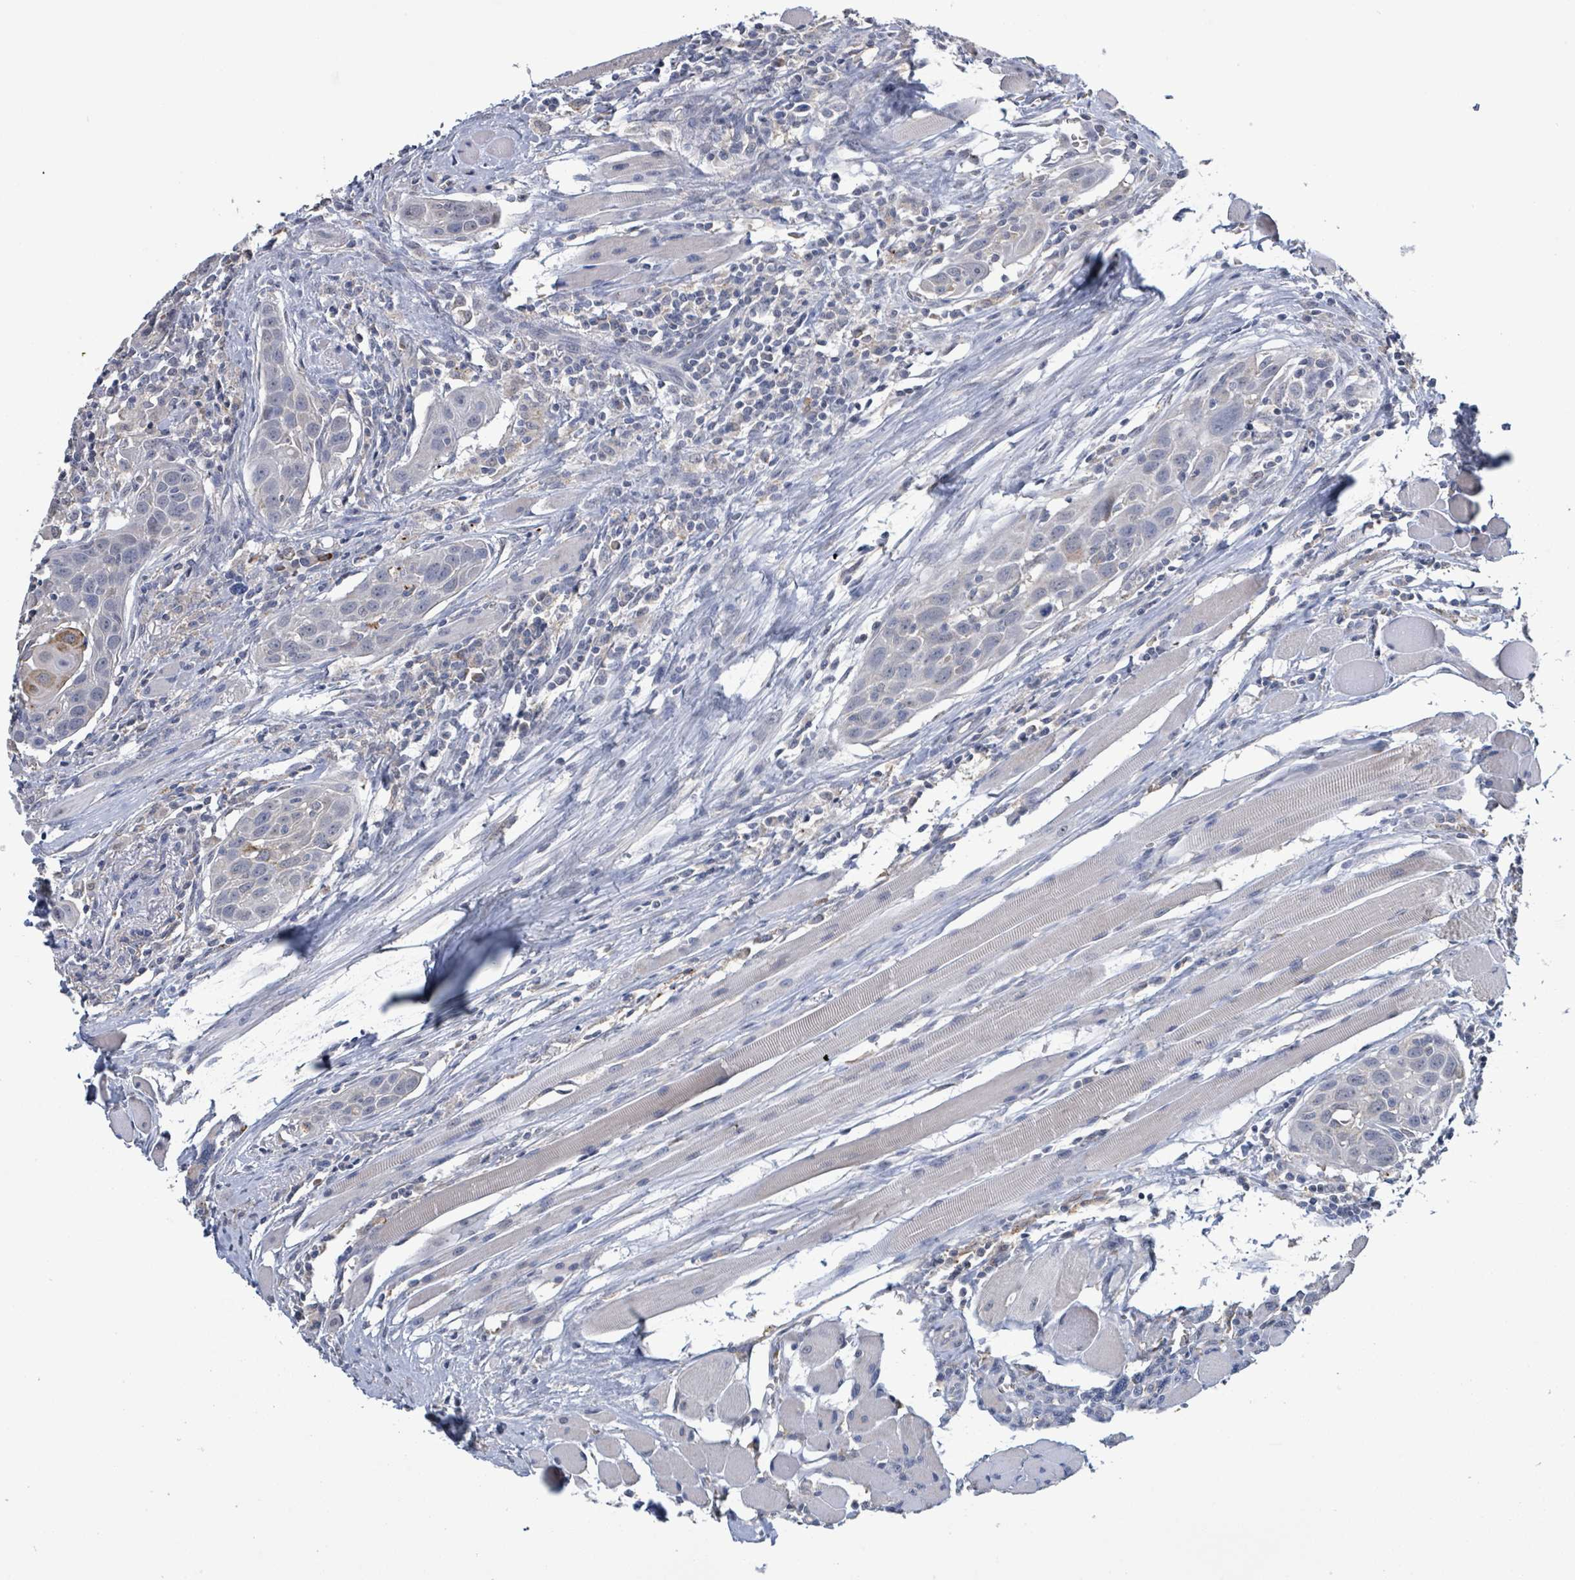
{"staining": {"intensity": "moderate", "quantity": "<25%", "location": "cytoplasmic/membranous"}, "tissue": "head and neck cancer", "cell_type": "Tumor cells", "image_type": "cancer", "snomed": [{"axis": "morphology", "description": "Squamous cell carcinoma, NOS"}, {"axis": "topography", "description": "Oral tissue"}, {"axis": "topography", "description": "Head-Neck"}], "caption": "Tumor cells exhibit moderate cytoplasmic/membranous positivity in about <25% of cells in head and neck cancer. Using DAB (3,3'-diaminobenzidine) (brown) and hematoxylin (blue) stains, captured at high magnification using brightfield microscopy.", "gene": "SEBOX", "patient": {"sex": "female", "age": 50}}